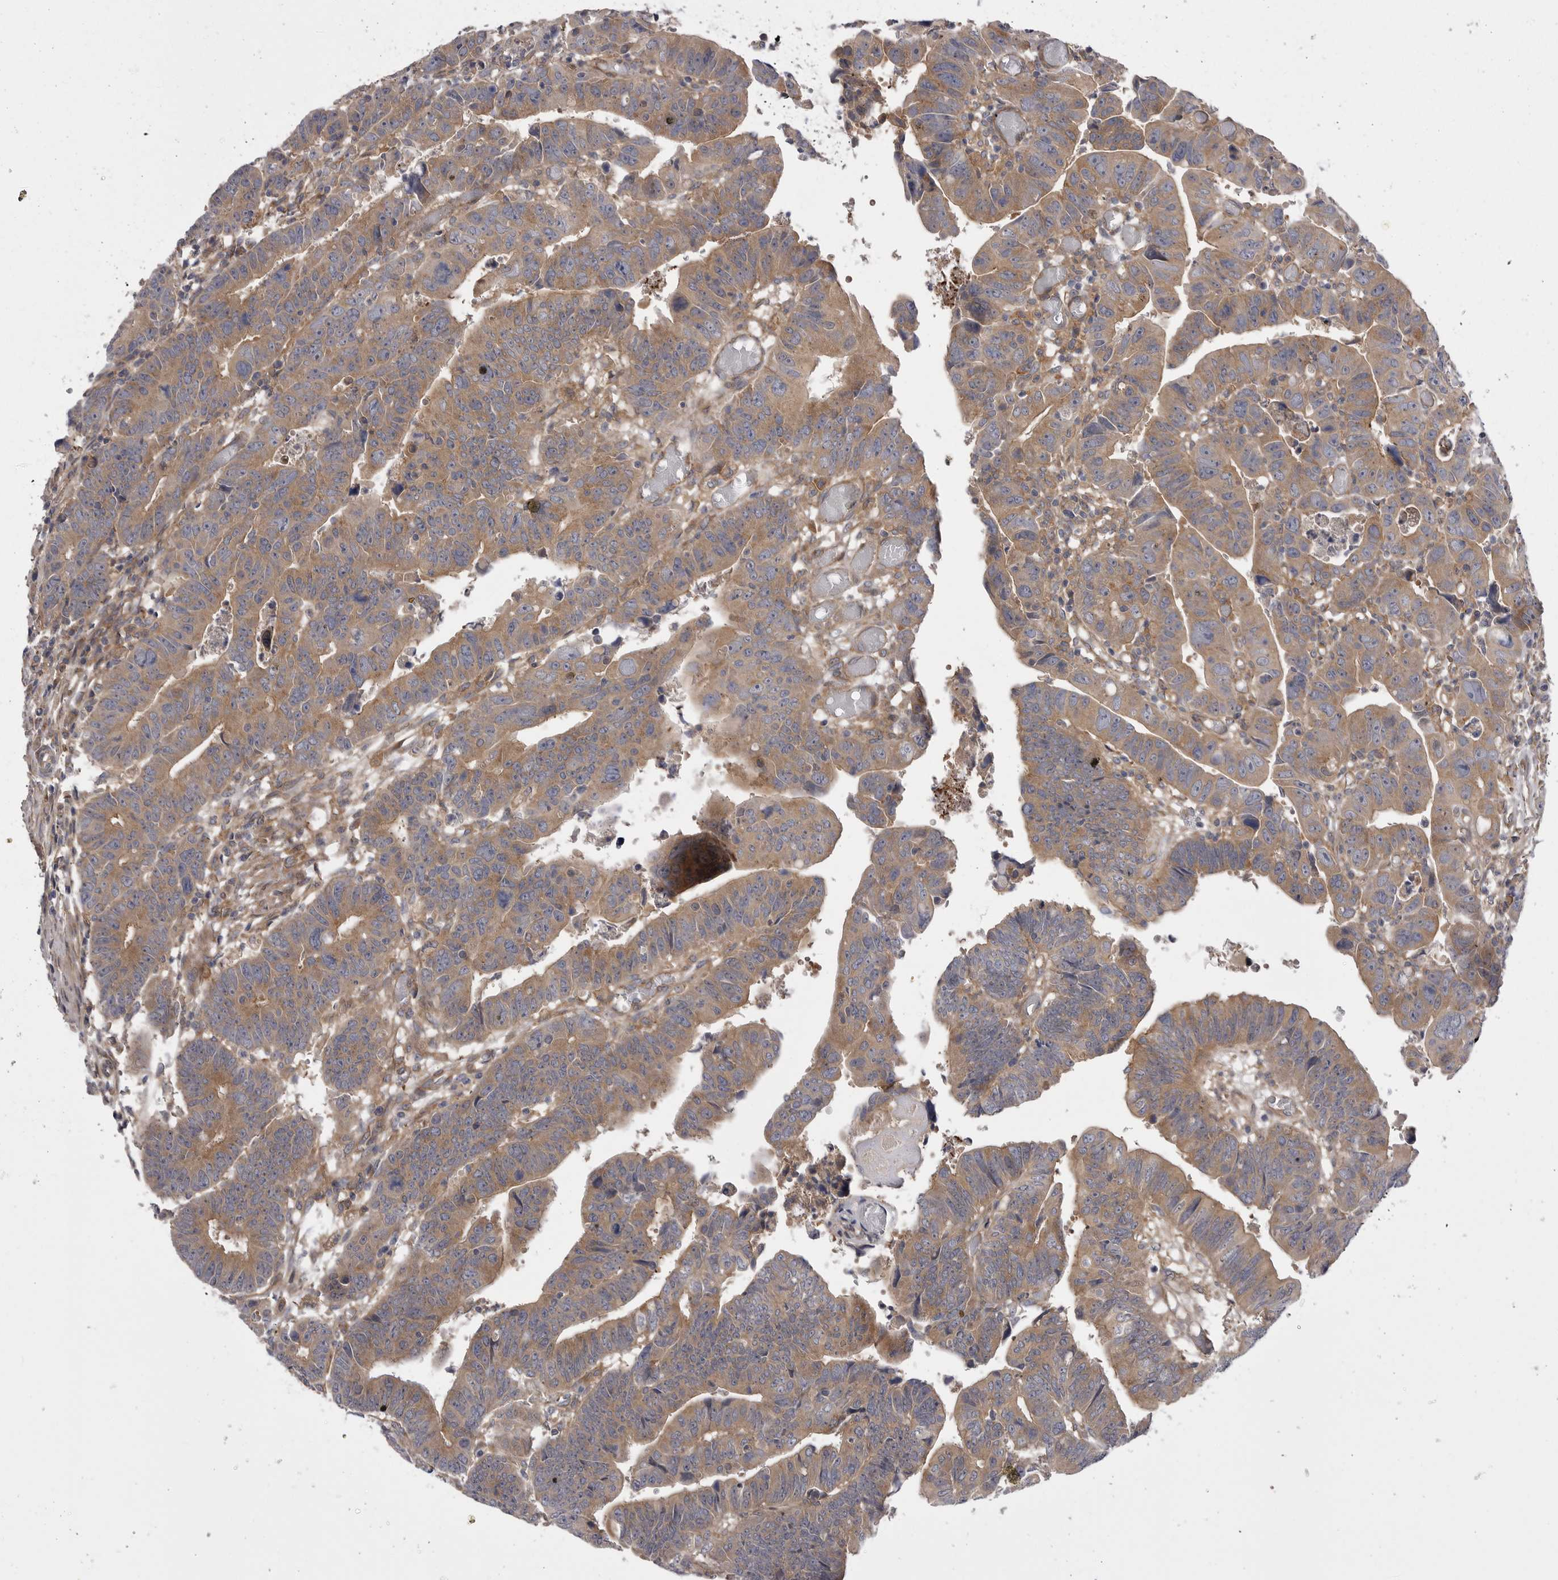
{"staining": {"intensity": "moderate", "quantity": ">75%", "location": "cytoplasmic/membranous"}, "tissue": "colorectal cancer", "cell_type": "Tumor cells", "image_type": "cancer", "snomed": [{"axis": "morphology", "description": "Adenocarcinoma, NOS"}, {"axis": "topography", "description": "Rectum"}], "caption": "Adenocarcinoma (colorectal) stained with a protein marker exhibits moderate staining in tumor cells.", "gene": "OSBPL9", "patient": {"sex": "female", "age": 65}}